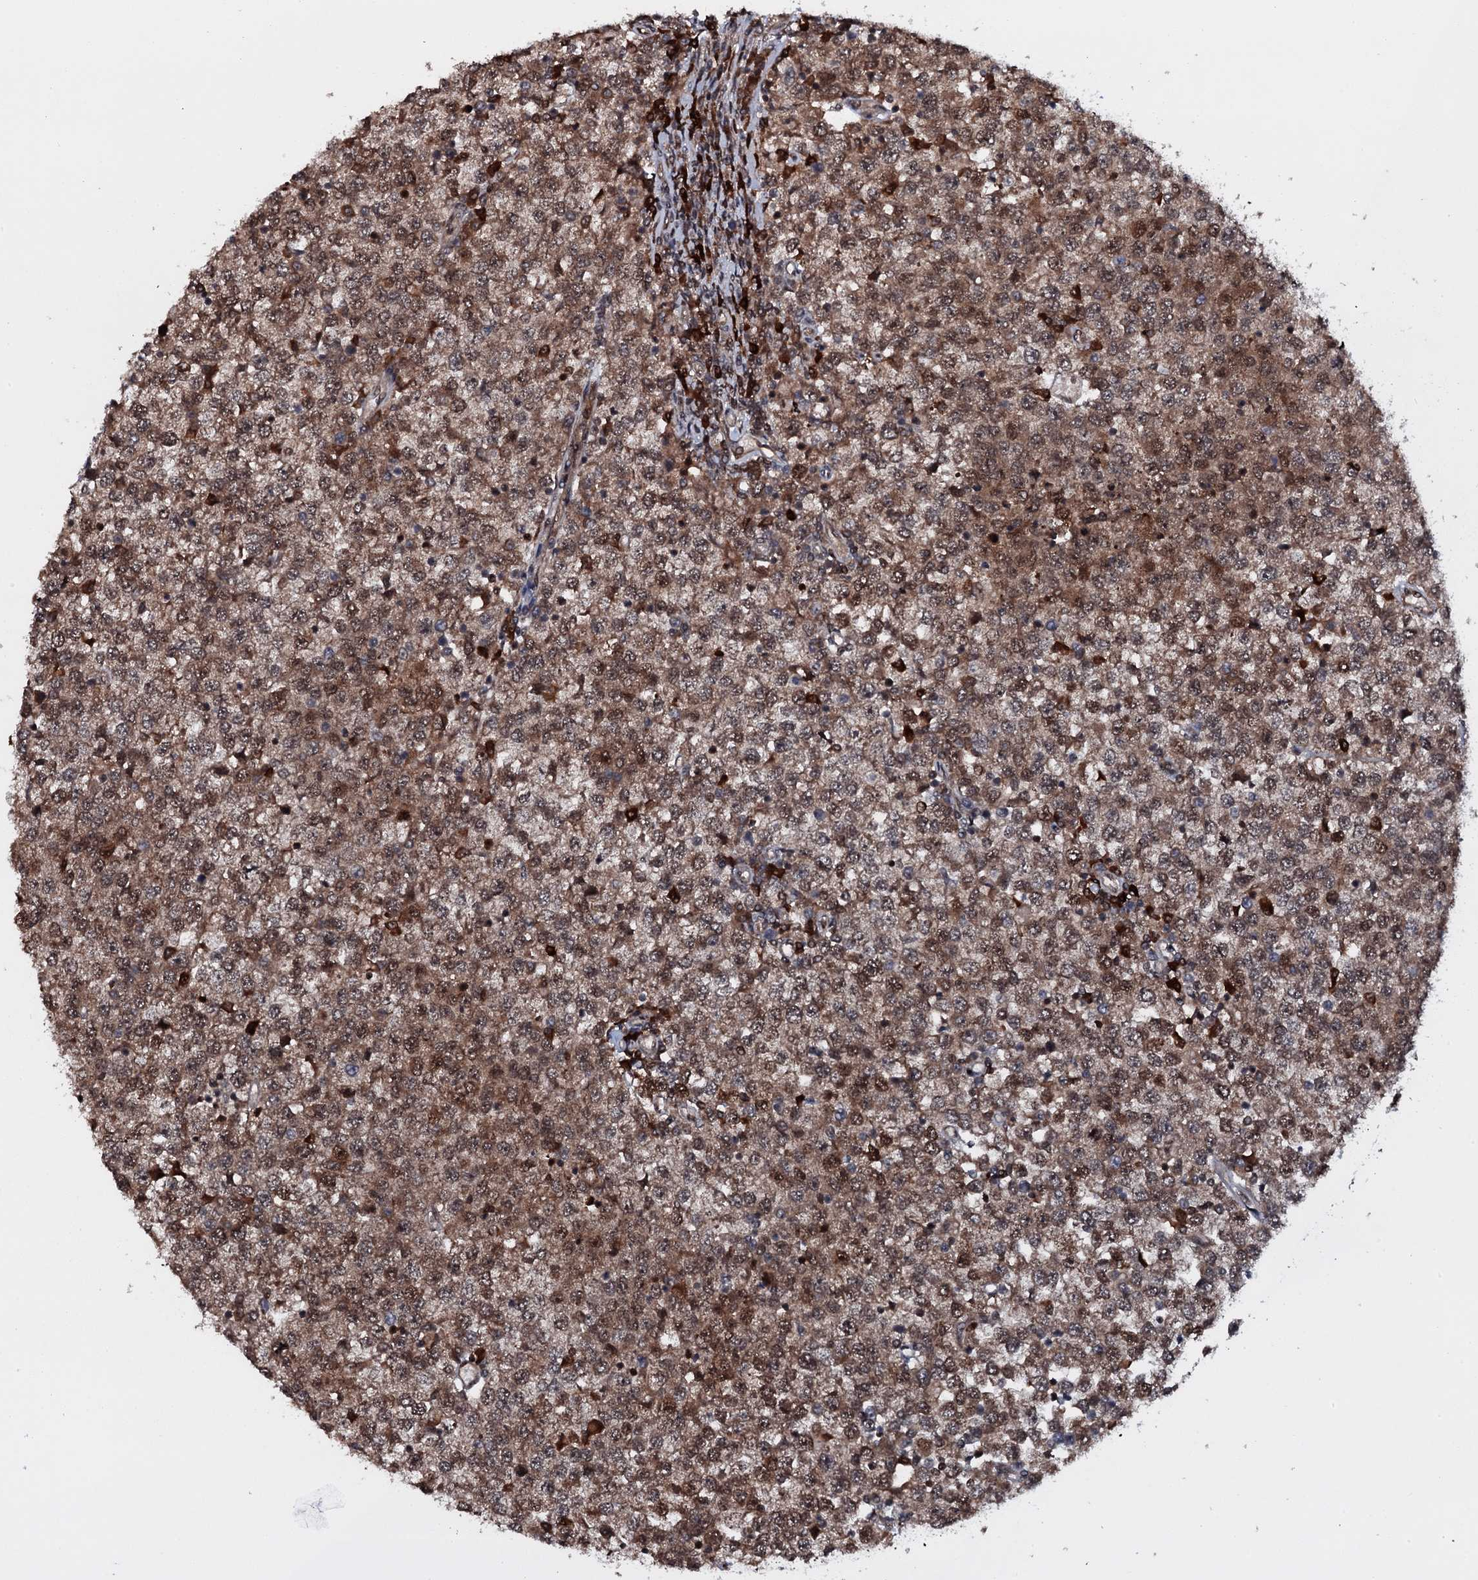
{"staining": {"intensity": "moderate", "quantity": ">75%", "location": "cytoplasmic/membranous,nuclear"}, "tissue": "testis cancer", "cell_type": "Tumor cells", "image_type": "cancer", "snomed": [{"axis": "morphology", "description": "Seminoma, NOS"}, {"axis": "topography", "description": "Testis"}], "caption": "This image displays immunohistochemistry (IHC) staining of seminoma (testis), with medium moderate cytoplasmic/membranous and nuclear positivity in about >75% of tumor cells.", "gene": "HDDC3", "patient": {"sex": "male", "age": 65}}